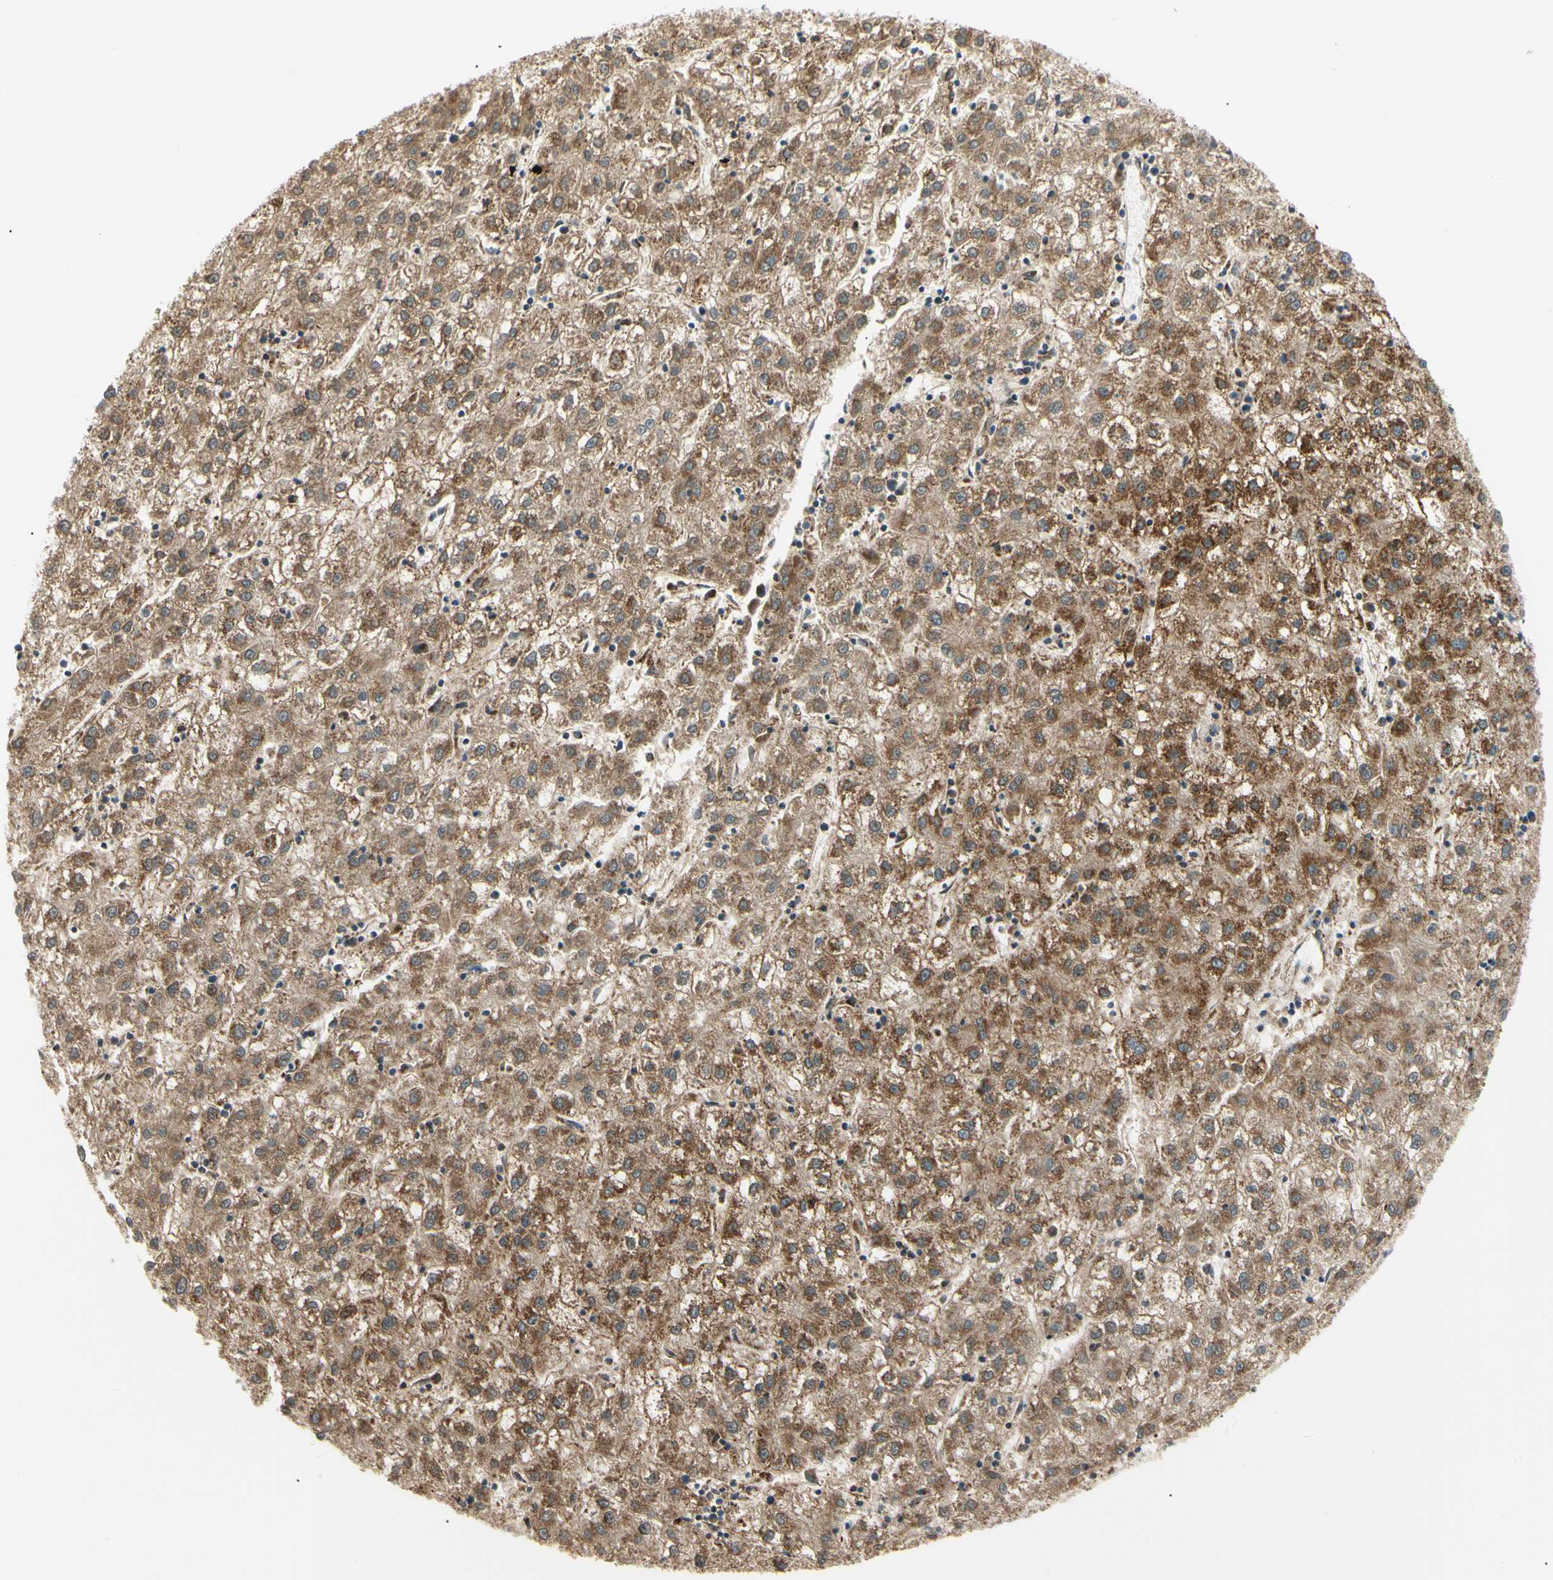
{"staining": {"intensity": "strong", "quantity": ">75%", "location": "cytoplasmic/membranous"}, "tissue": "liver cancer", "cell_type": "Tumor cells", "image_type": "cancer", "snomed": [{"axis": "morphology", "description": "Carcinoma, Hepatocellular, NOS"}, {"axis": "topography", "description": "Liver"}], "caption": "About >75% of tumor cells in human liver hepatocellular carcinoma demonstrate strong cytoplasmic/membranous protein positivity as visualized by brown immunohistochemical staining.", "gene": "TBC1D10A", "patient": {"sex": "male", "age": 72}}